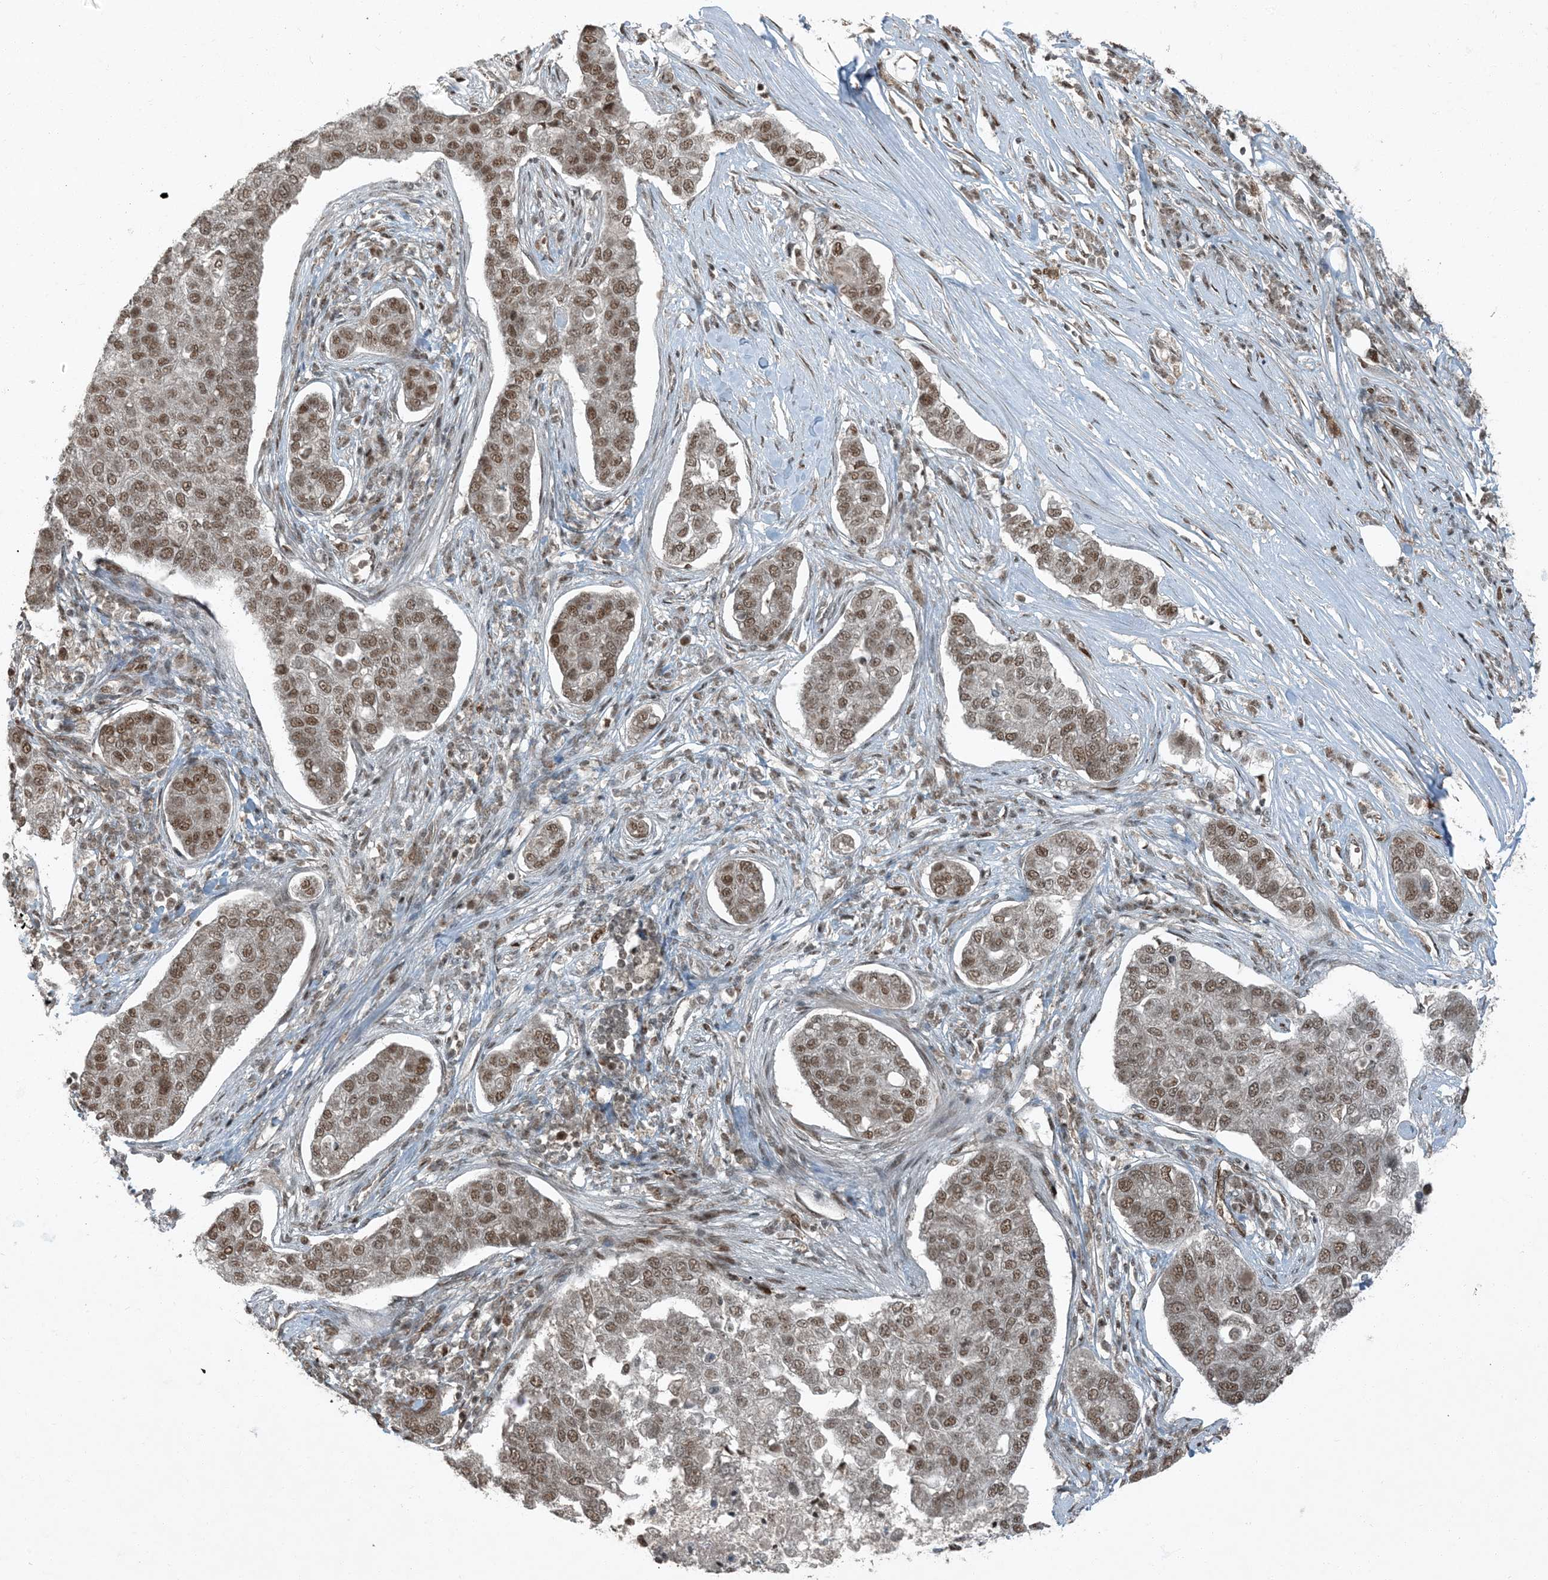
{"staining": {"intensity": "moderate", "quantity": ">75%", "location": "nuclear"}, "tissue": "pancreatic cancer", "cell_type": "Tumor cells", "image_type": "cancer", "snomed": [{"axis": "morphology", "description": "Adenocarcinoma, NOS"}, {"axis": "topography", "description": "Pancreas"}], "caption": "High-power microscopy captured an immunohistochemistry image of pancreatic cancer (adenocarcinoma), revealing moderate nuclear expression in approximately >75% of tumor cells.", "gene": "TRAPPC12", "patient": {"sex": "female", "age": 61}}